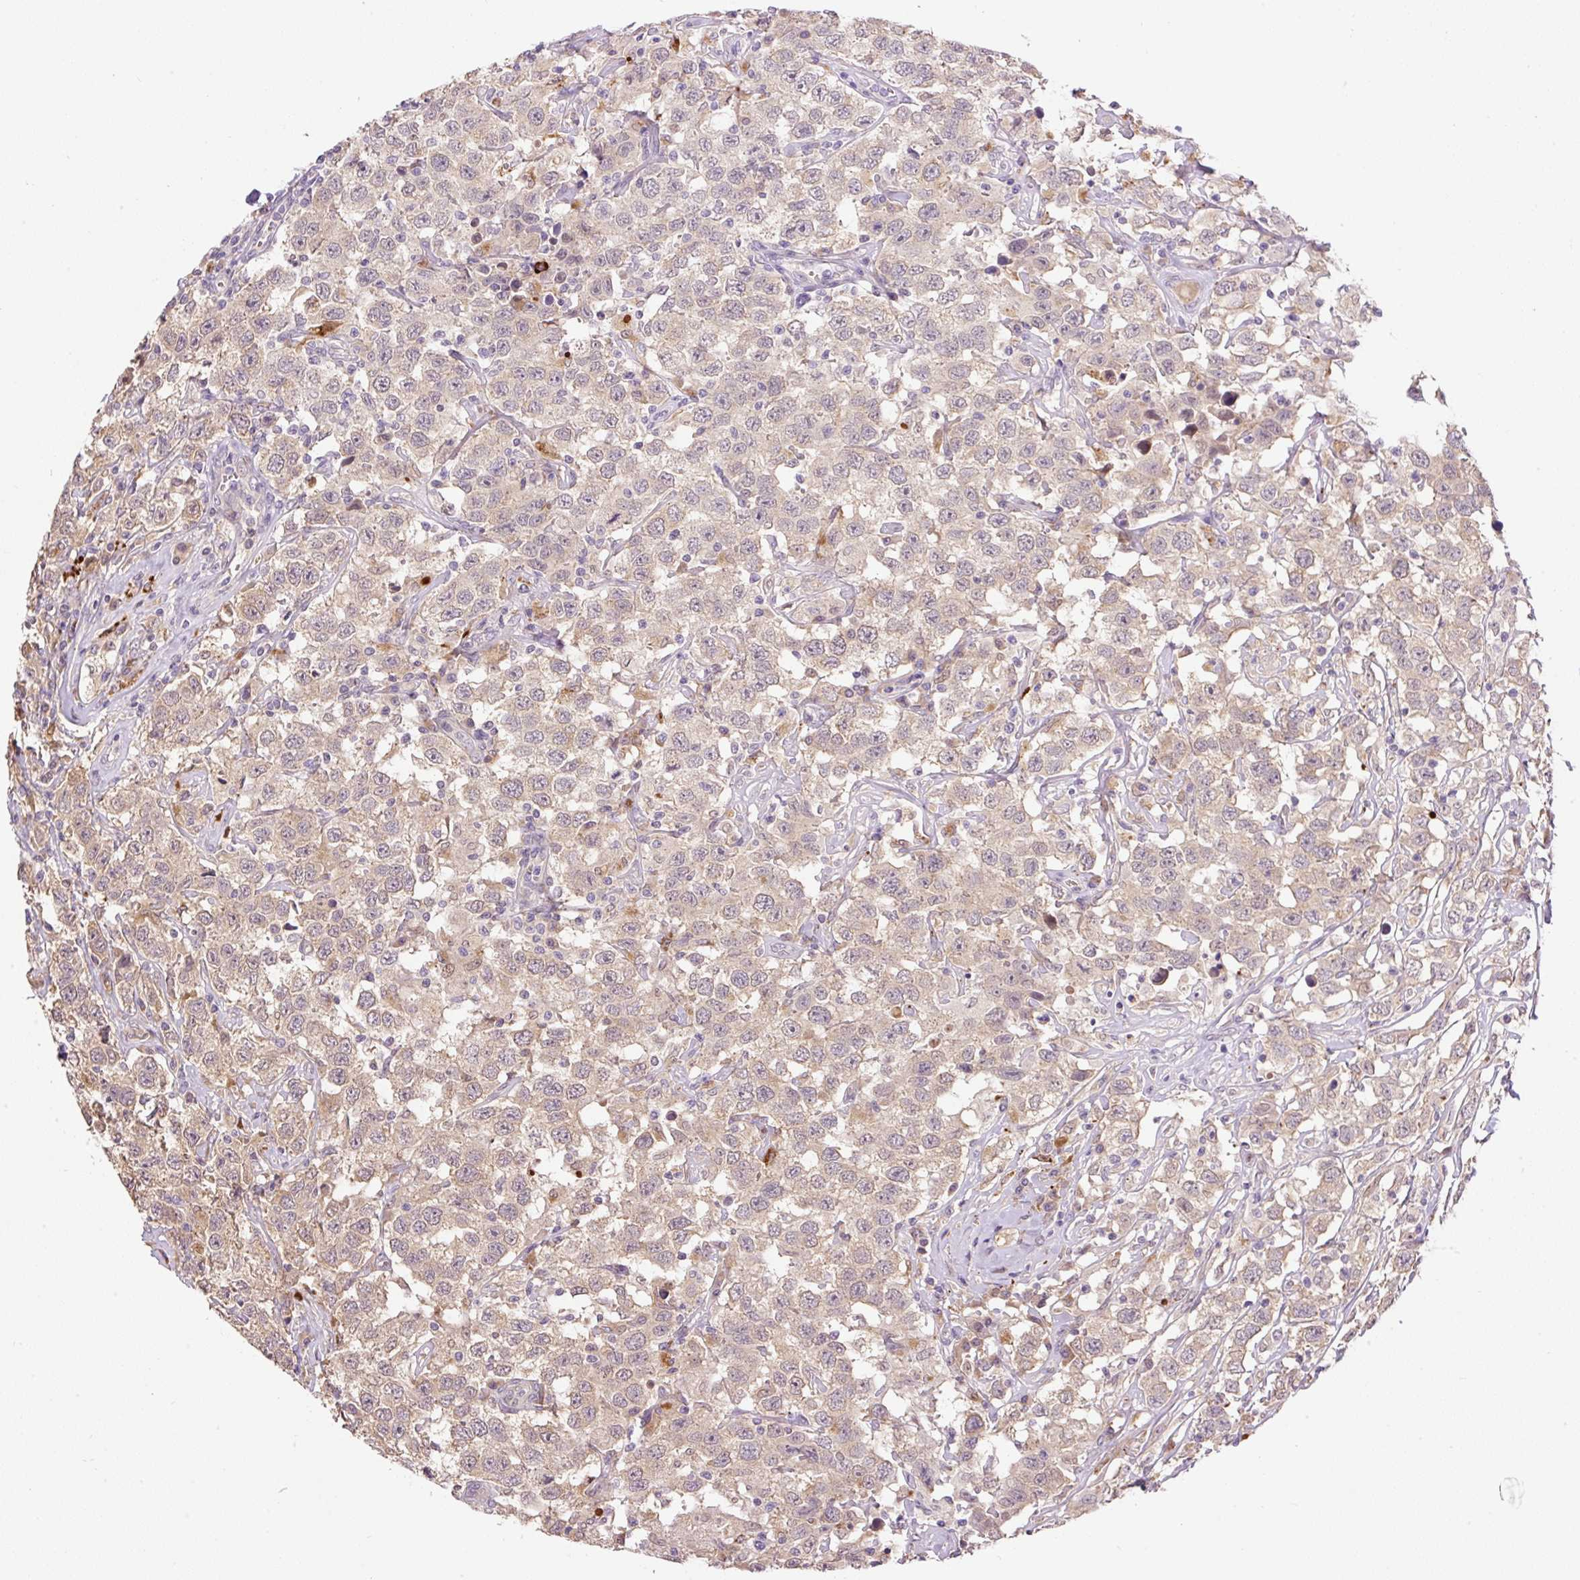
{"staining": {"intensity": "weak", "quantity": "<25%", "location": "cytoplasmic/membranous"}, "tissue": "testis cancer", "cell_type": "Tumor cells", "image_type": "cancer", "snomed": [{"axis": "morphology", "description": "Seminoma, NOS"}, {"axis": "topography", "description": "Testis"}], "caption": "Immunohistochemical staining of testis cancer (seminoma) displays no significant positivity in tumor cells.", "gene": "HABP4", "patient": {"sex": "male", "age": 41}}